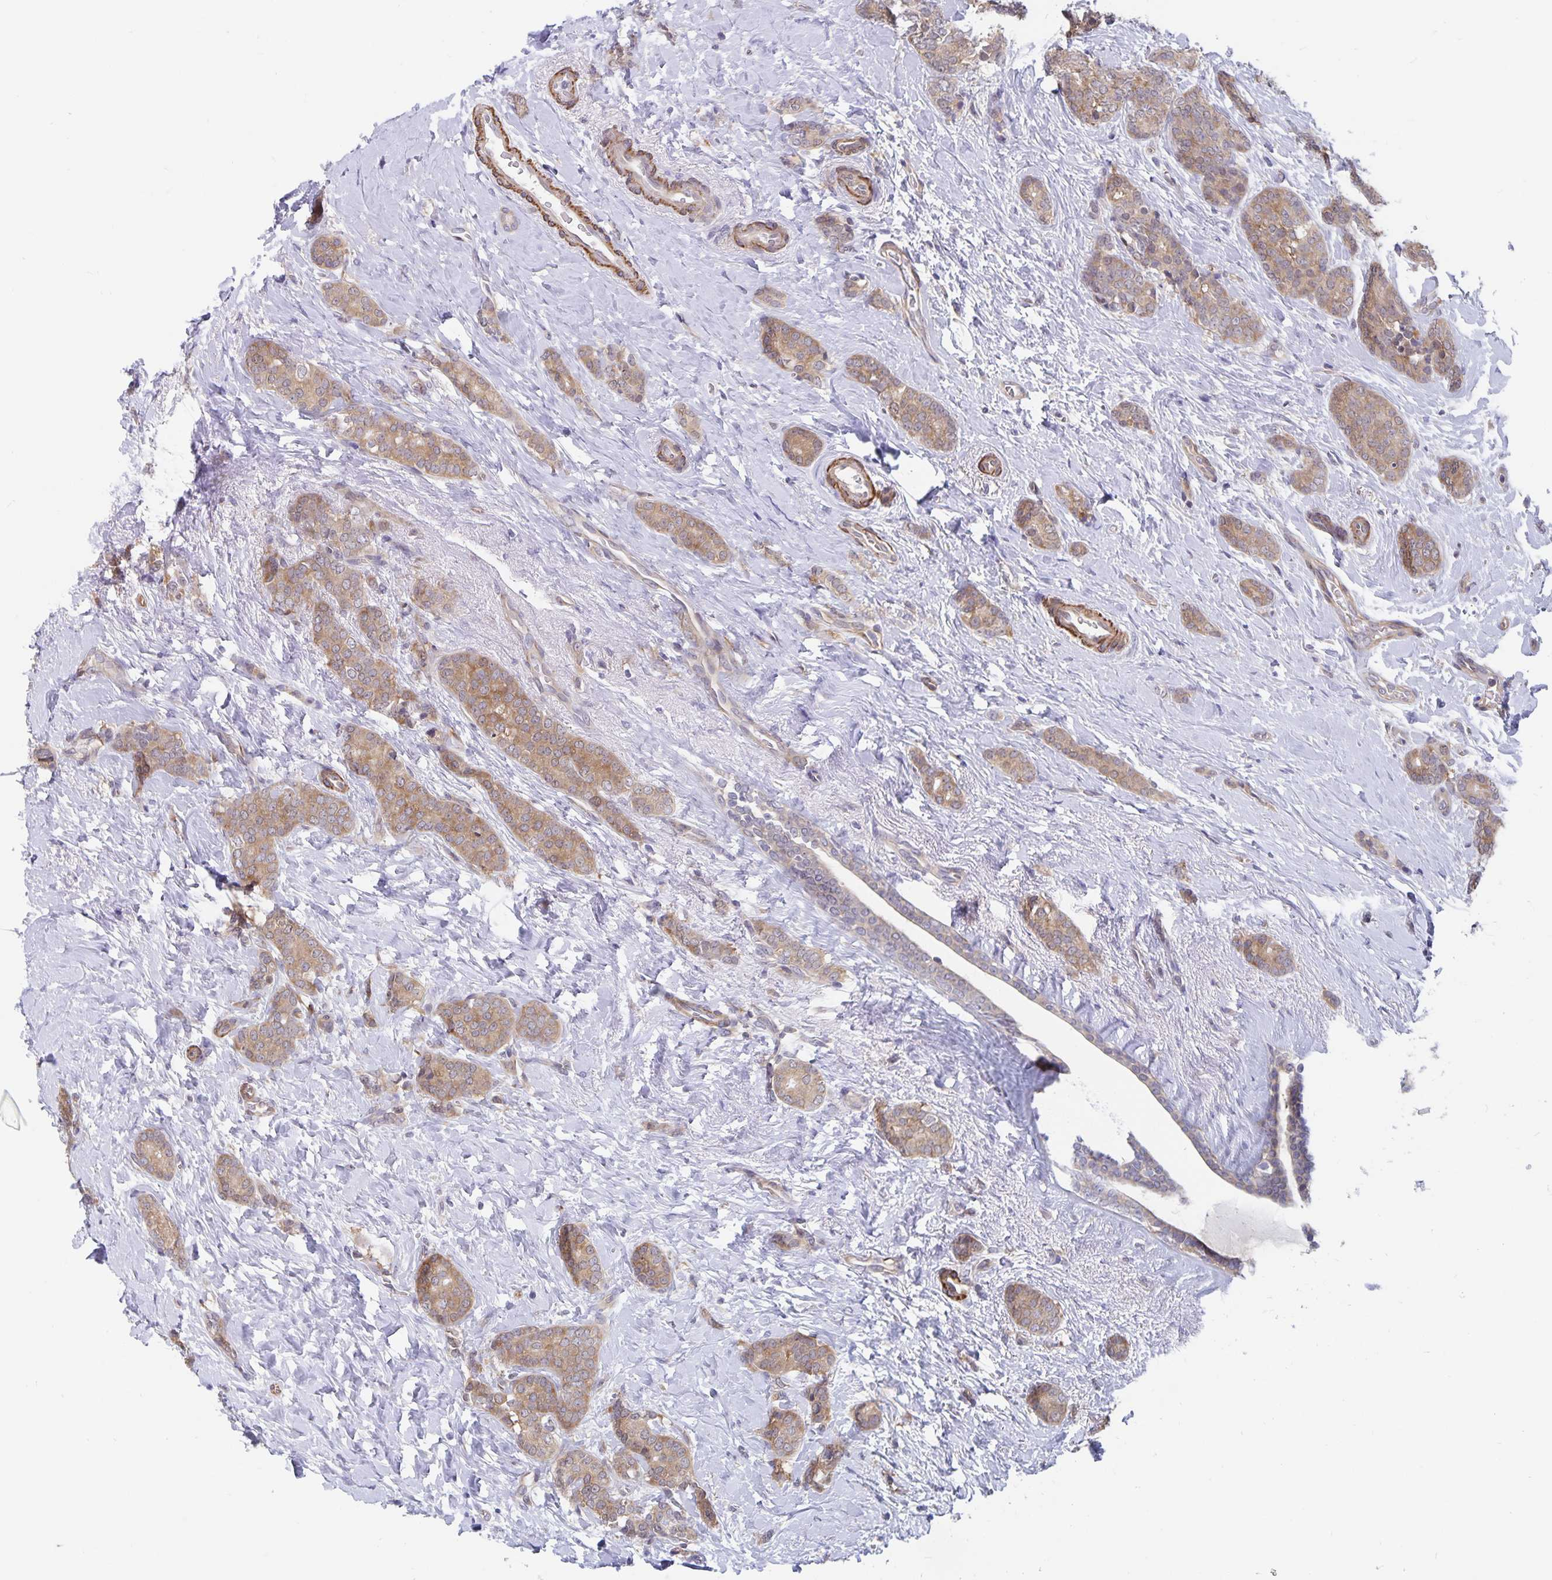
{"staining": {"intensity": "moderate", "quantity": ">75%", "location": "cytoplasmic/membranous"}, "tissue": "breast cancer", "cell_type": "Tumor cells", "image_type": "cancer", "snomed": [{"axis": "morphology", "description": "Normal tissue, NOS"}, {"axis": "morphology", "description": "Duct carcinoma"}, {"axis": "topography", "description": "Breast"}], "caption": "Immunohistochemistry (IHC) photomicrograph of human breast cancer stained for a protein (brown), which shows medium levels of moderate cytoplasmic/membranous staining in approximately >75% of tumor cells.", "gene": "BAG6", "patient": {"sex": "female", "age": 77}}